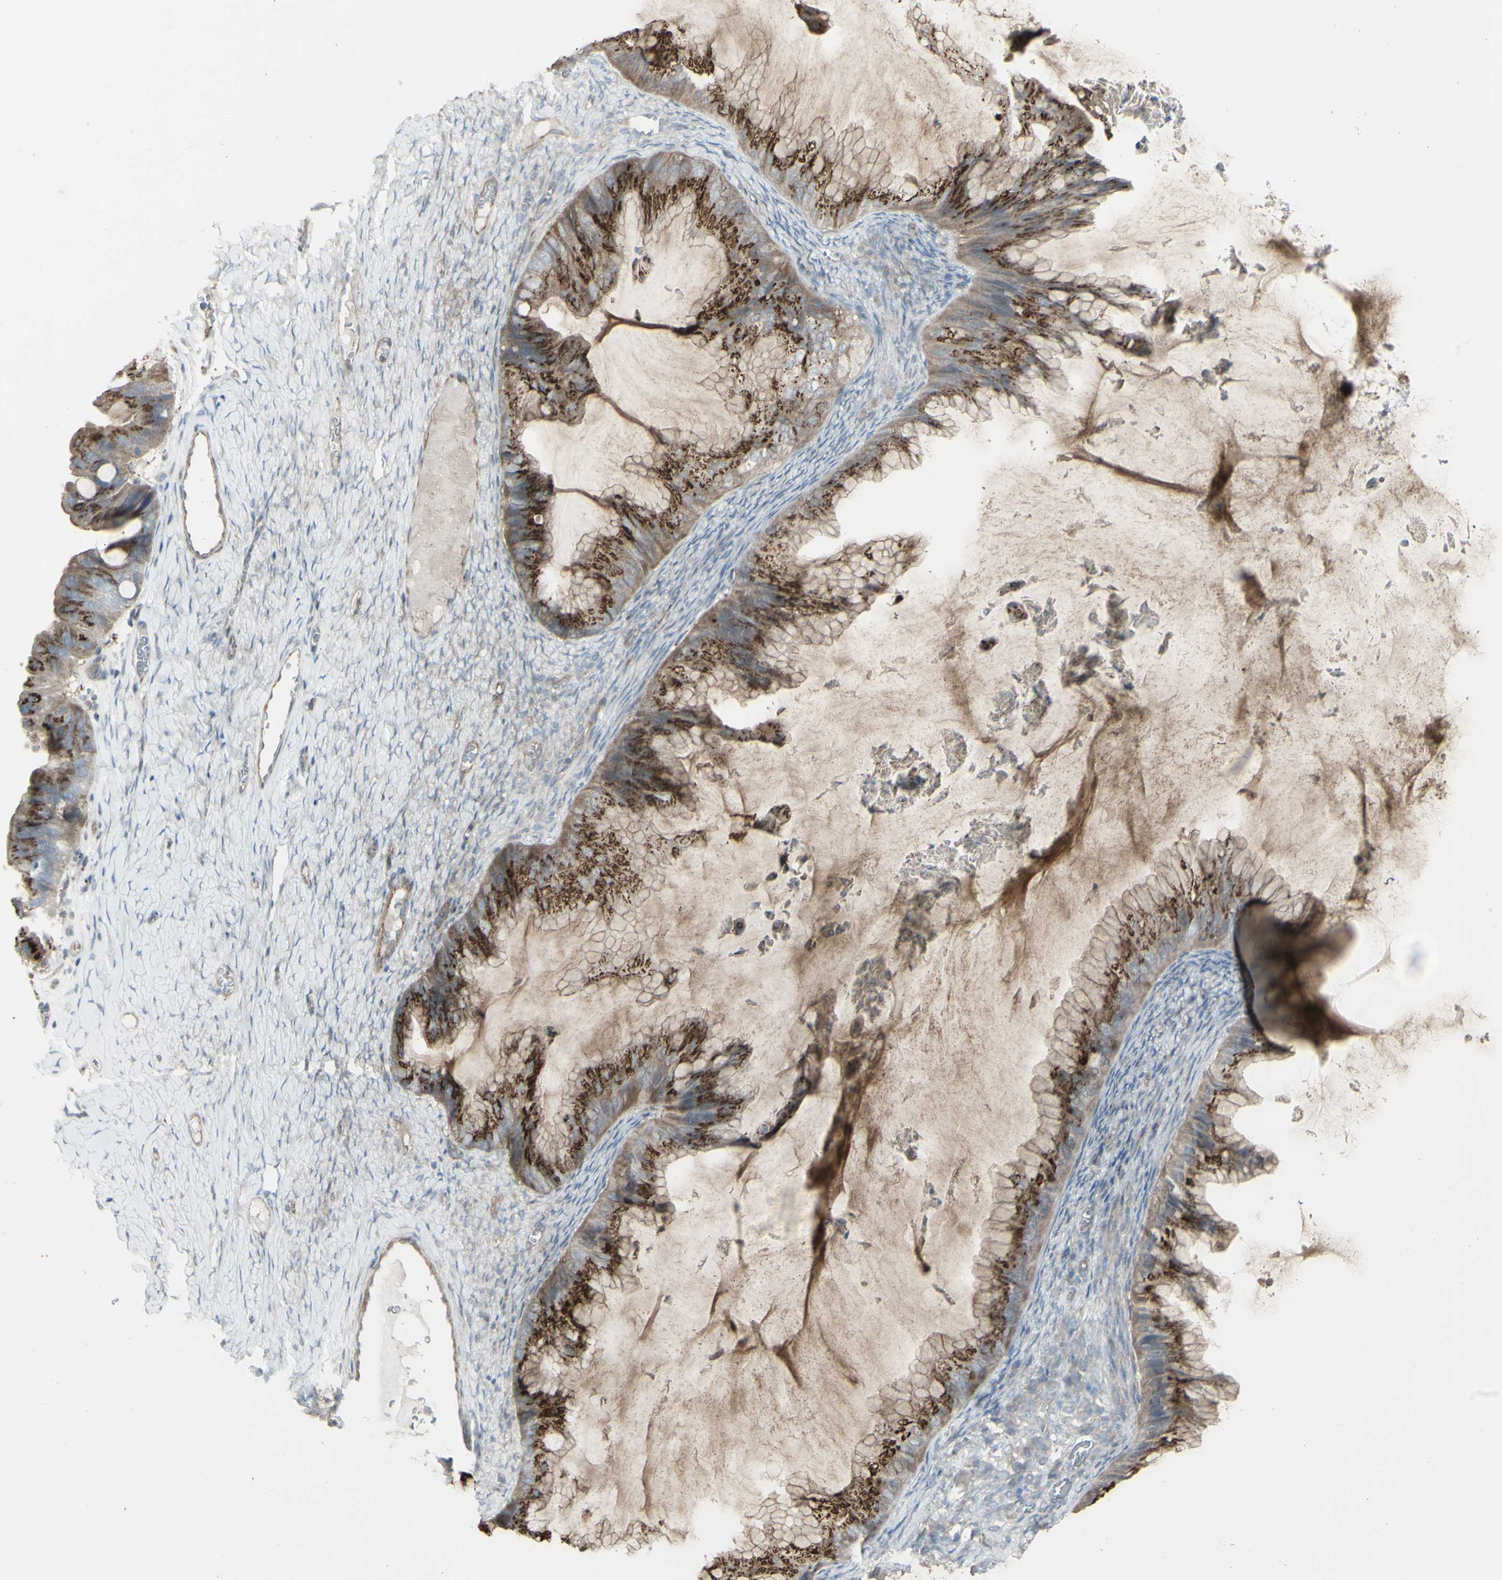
{"staining": {"intensity": "moderate", "quantity": ">75%", "location": "cytoplasmic/membranous"}, "tissue": "ovarian cancer", "cell_type": "Tumor cells", "image_type": "cancer", "snomed": [{"axis": "morphology", "description": "Cystadenocarcinoma, mucinous, NOS"}, {"axis": "topography", "description": "Ovary"}], "caption": "Mucinous cystadenocarcinoma (ovarian) stained for a protein demonstrates moderate cytoplasmic/membranous positivity in tumor cells. The protein is shown in brown color, while the nuclei are stained blue.", "gene": "GALNT6", "patient": {"sex": "female", "age": 61}}